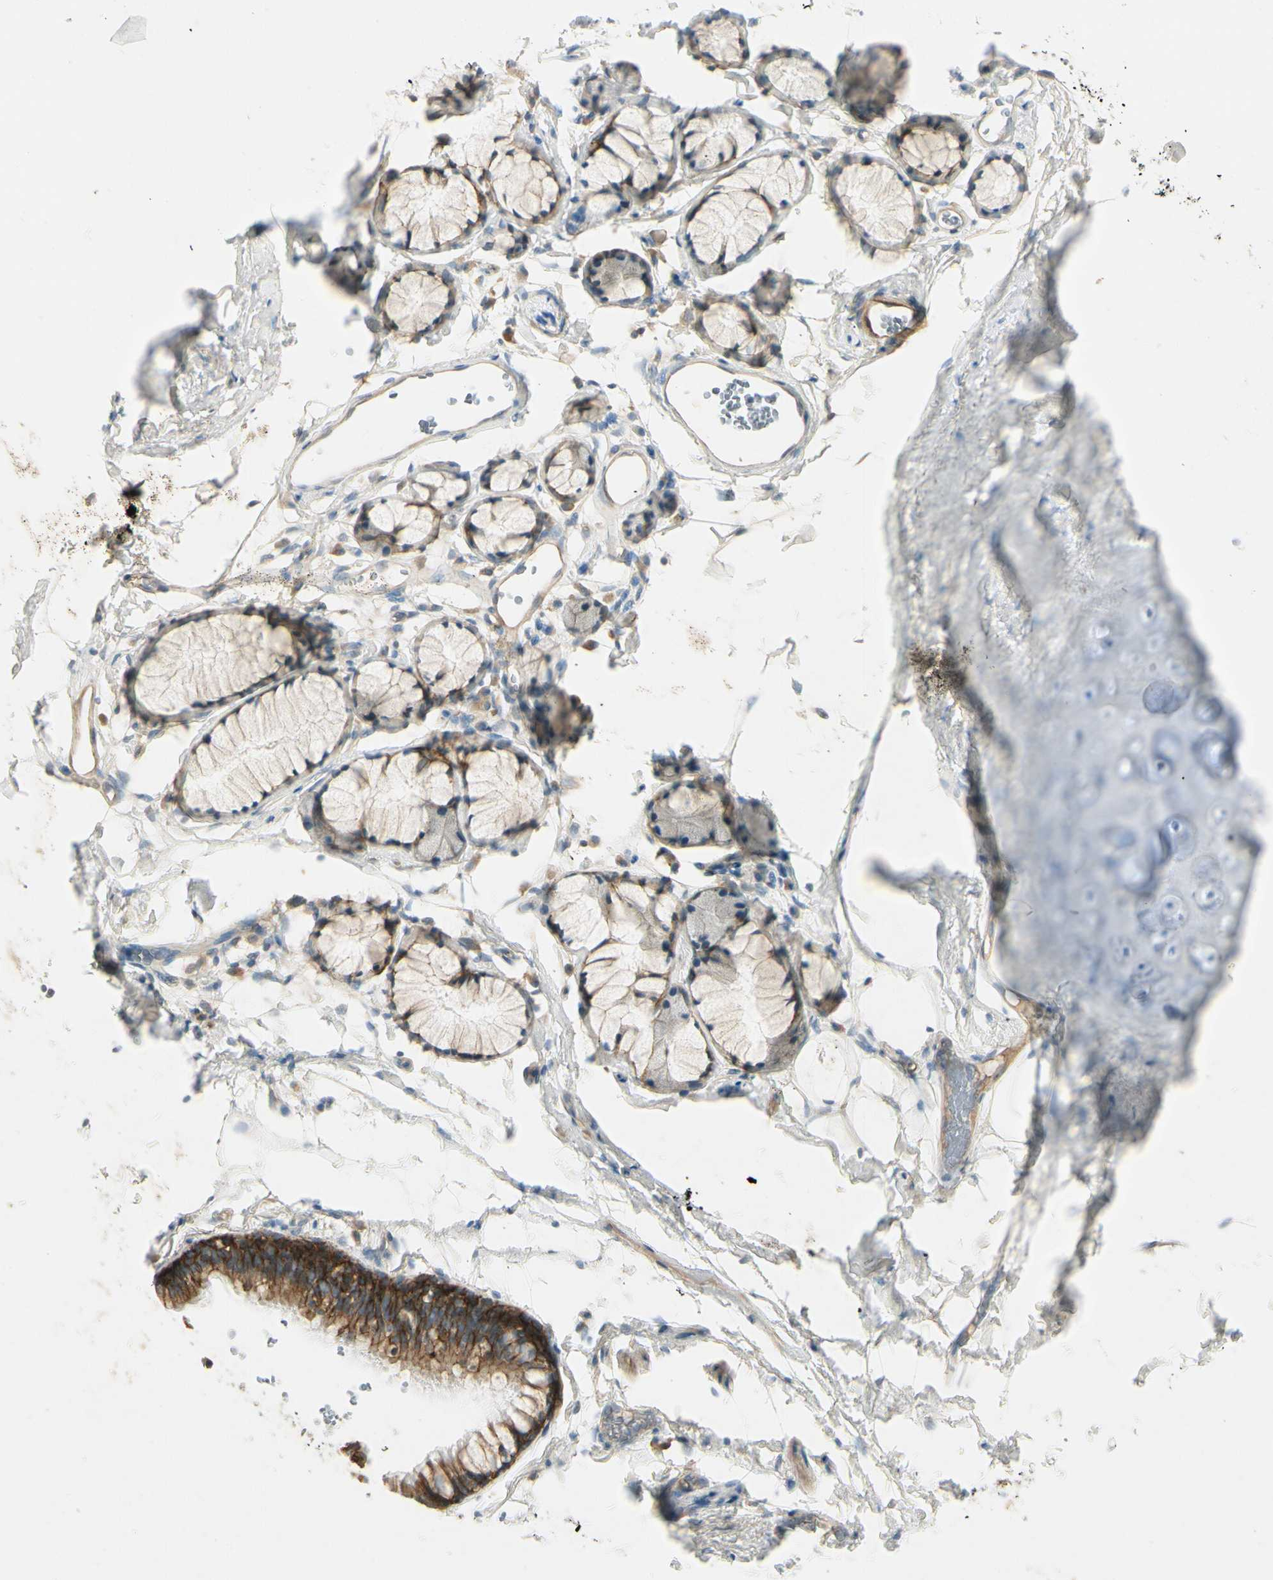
{"staining": {"intensity": "negative", "quantity": "none", "location": "none"}, "tissue": "adipose tissue", "cell_type": "Adipocytes", "image_type": "normal", "snomed": [{"axis": "morphology", "description": "Normal tissue, NOS"}, {"axis": "topography", "description": "Cartilage tissue"}, {"axis": "topography", "description": "Bronchus"}], "caption": "Immunohistochemistry (IHC) histopathology image of unremarkable adipose tissue stained for a protein (brown), which exhibits no staining in adipocytes. (IHC, brightfield microscopy, high magnification).", "gene": "ITGA3", "patient": {"sex": "female", "age": 73}}